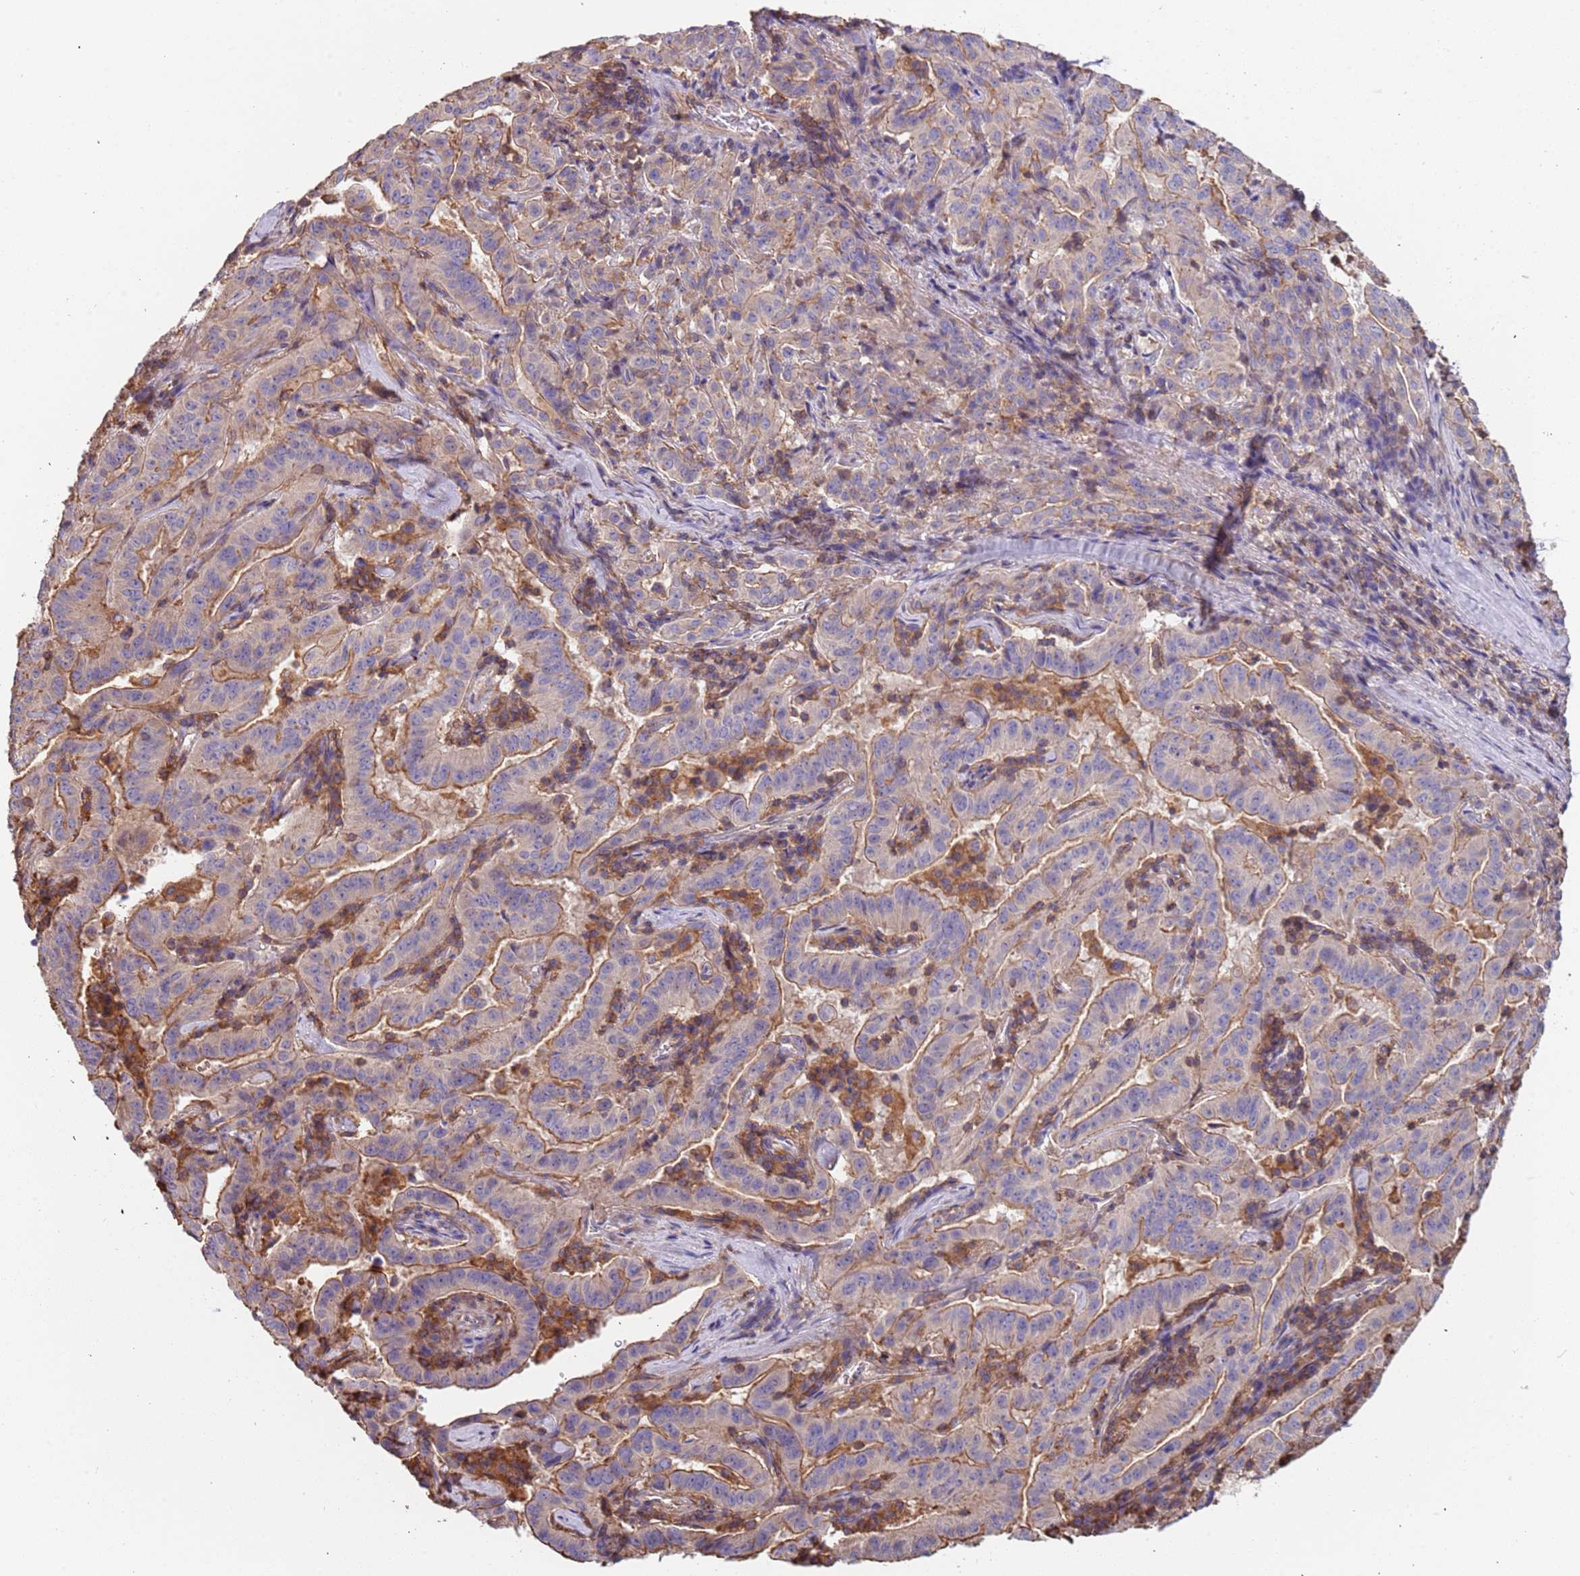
{"staining": {"intensity": "moderate", "quantity": "<25%", "location": "cytoplasmic/membranous"}, "tissue": "pancreatic cancer", "cell_type": "Tumor cells", "image_type": "cancer", "snomed": [{"axis": "morphology", "description": "Adenocarcinoma, NOS"}, {"axis": "topography", "description": "Pancreas"}], "caption": "Adenocarcinoma (pancreatic) stained with a protein marker demonstrates moderate staining in tumor cells.", "gene": "SYT4", "patient": {"sex": "male", "age": 63}}